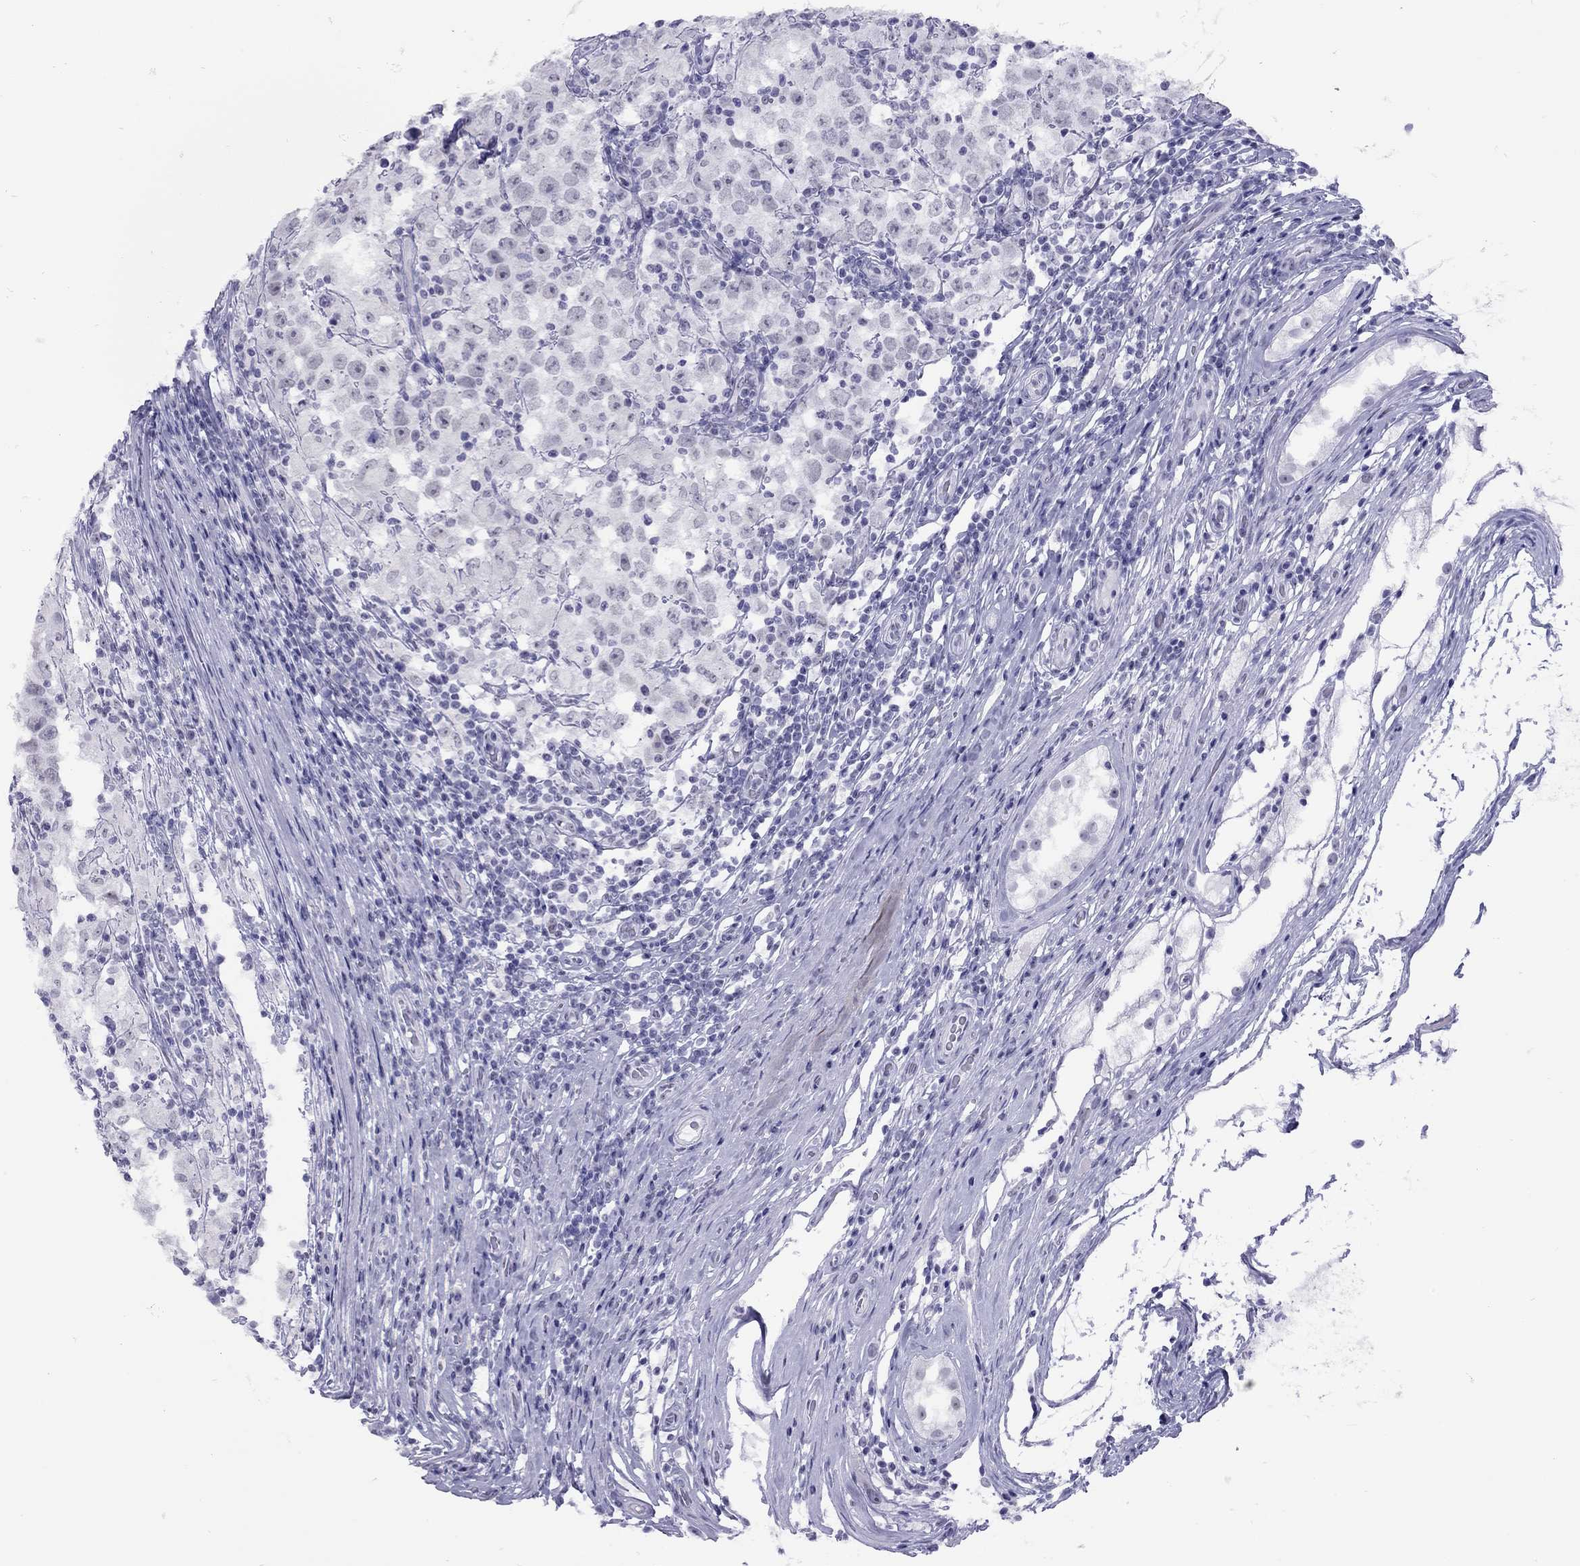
{"staining": {"intensity": "negative", "quantity": "none", "location": "none"}, "tissue": "testis cancer", "cell_type": "Tumor cells", "image_type": "cancer", "snomed": [{"axis": "morphology", "description": "Seminoma, NOS"}, {"axis": "morphology", "description": "Carcinoma, Embryonal, NOS"}, {"axis": "topography", "description": "Testis"}], "caption": "Histopathology image shows no significant protein expression in tumor cells of testis embryonal carcinoma. (Brightfield microscopy of DAB (3,3'-diaminobenzidine) IHC at high magnification).", "gene": "LYAR", "patient": {"sex": "male", "age": 41}}